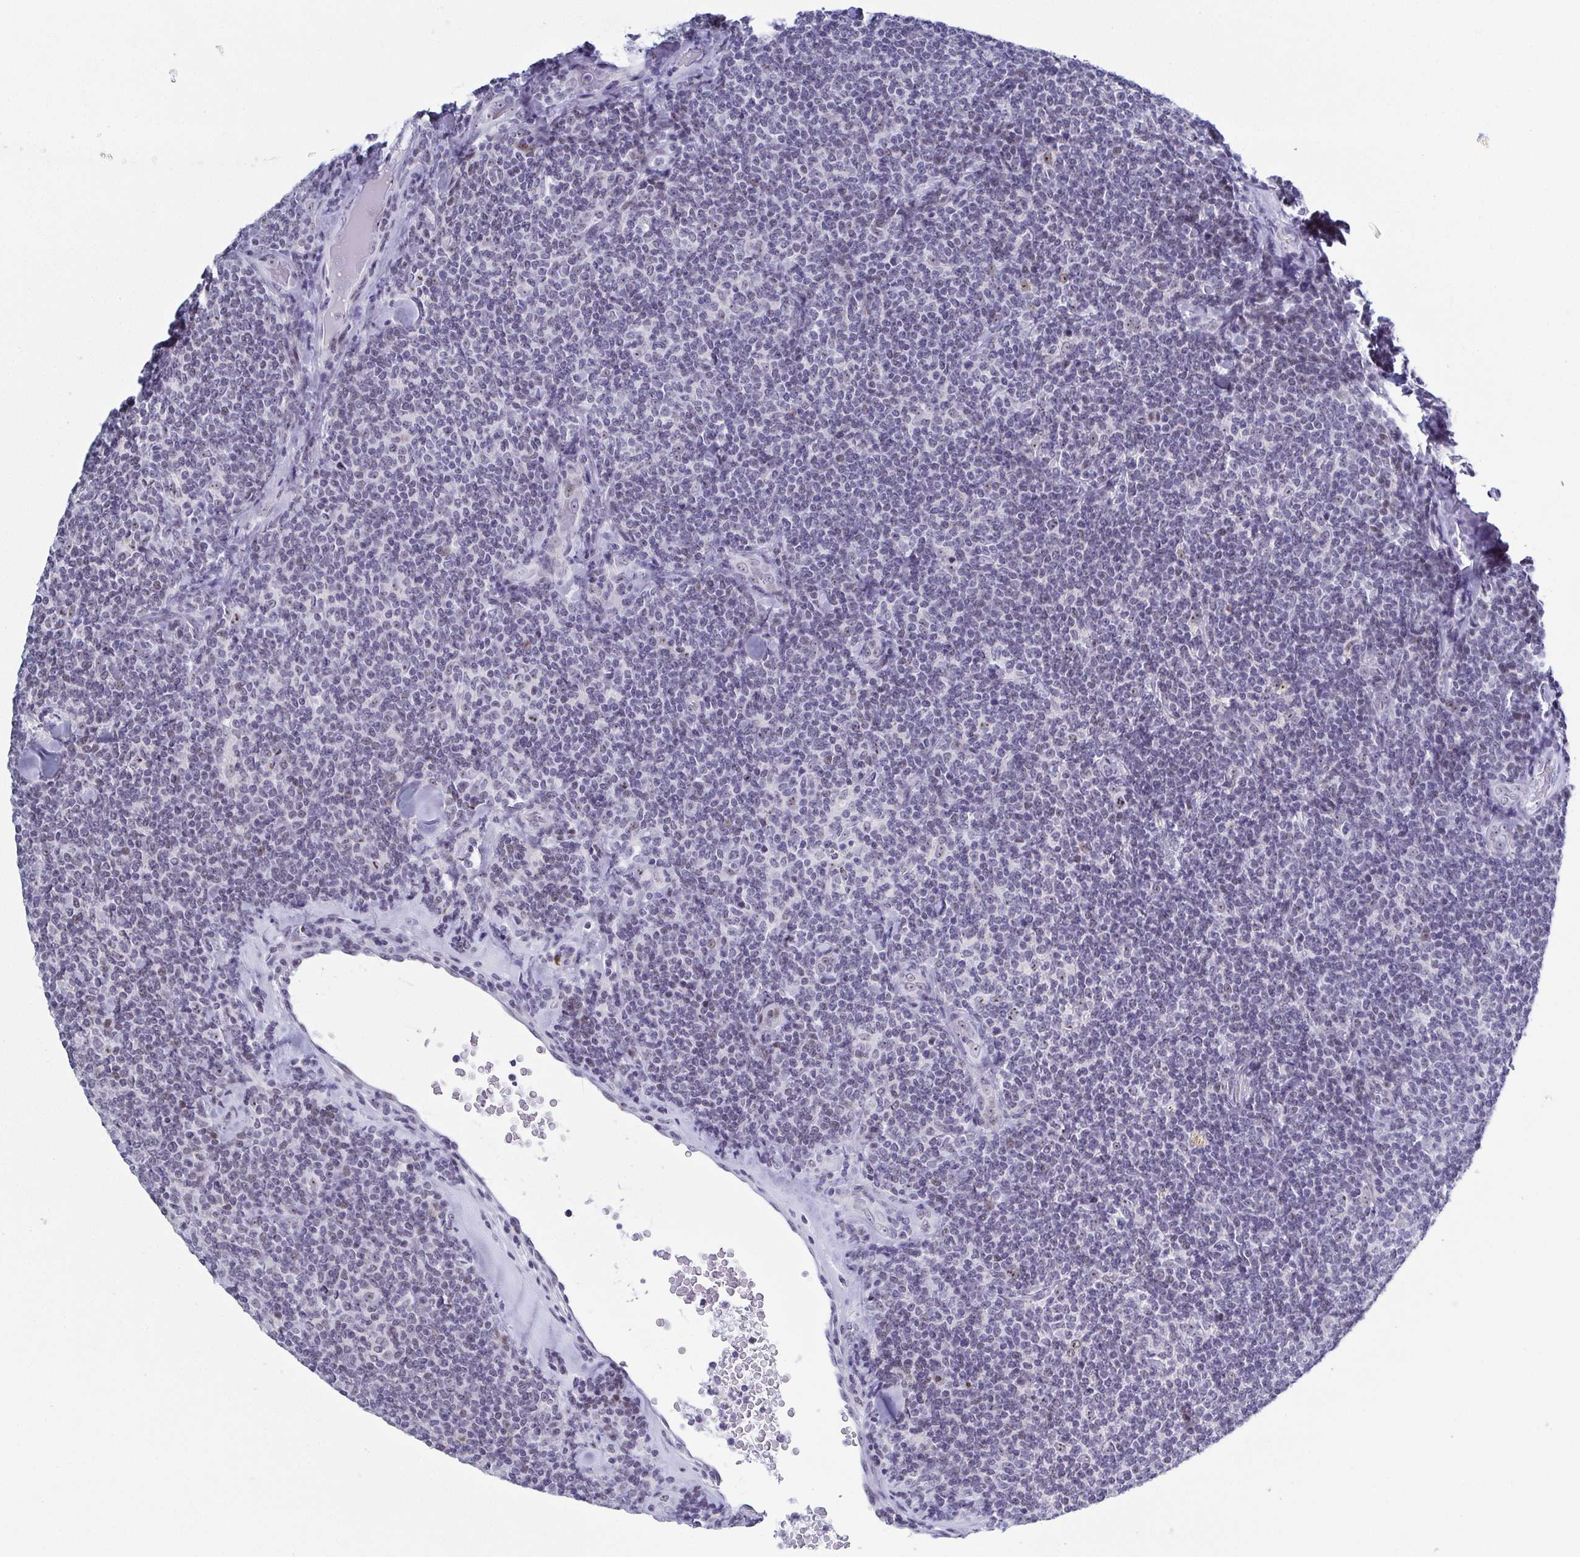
{"staining": {"intensity": "negative", "quantity": "none", "location": "none"}, "tissue": "lymphoma", "cell_type": "Tumor cells", "image_type": "cancer", "snomed": [{"axis": "morphology", "description": "Malignant lymphoma, non-Hodgkin's type, Low grade"}, {"axis": "topography", "description": "Lymph node"}], "caption": "Protein analysis of lymphoma shows no significant expression in tumor cells.", "gene": "BZW1", "patient": {"sex": "female", "age": 56}}